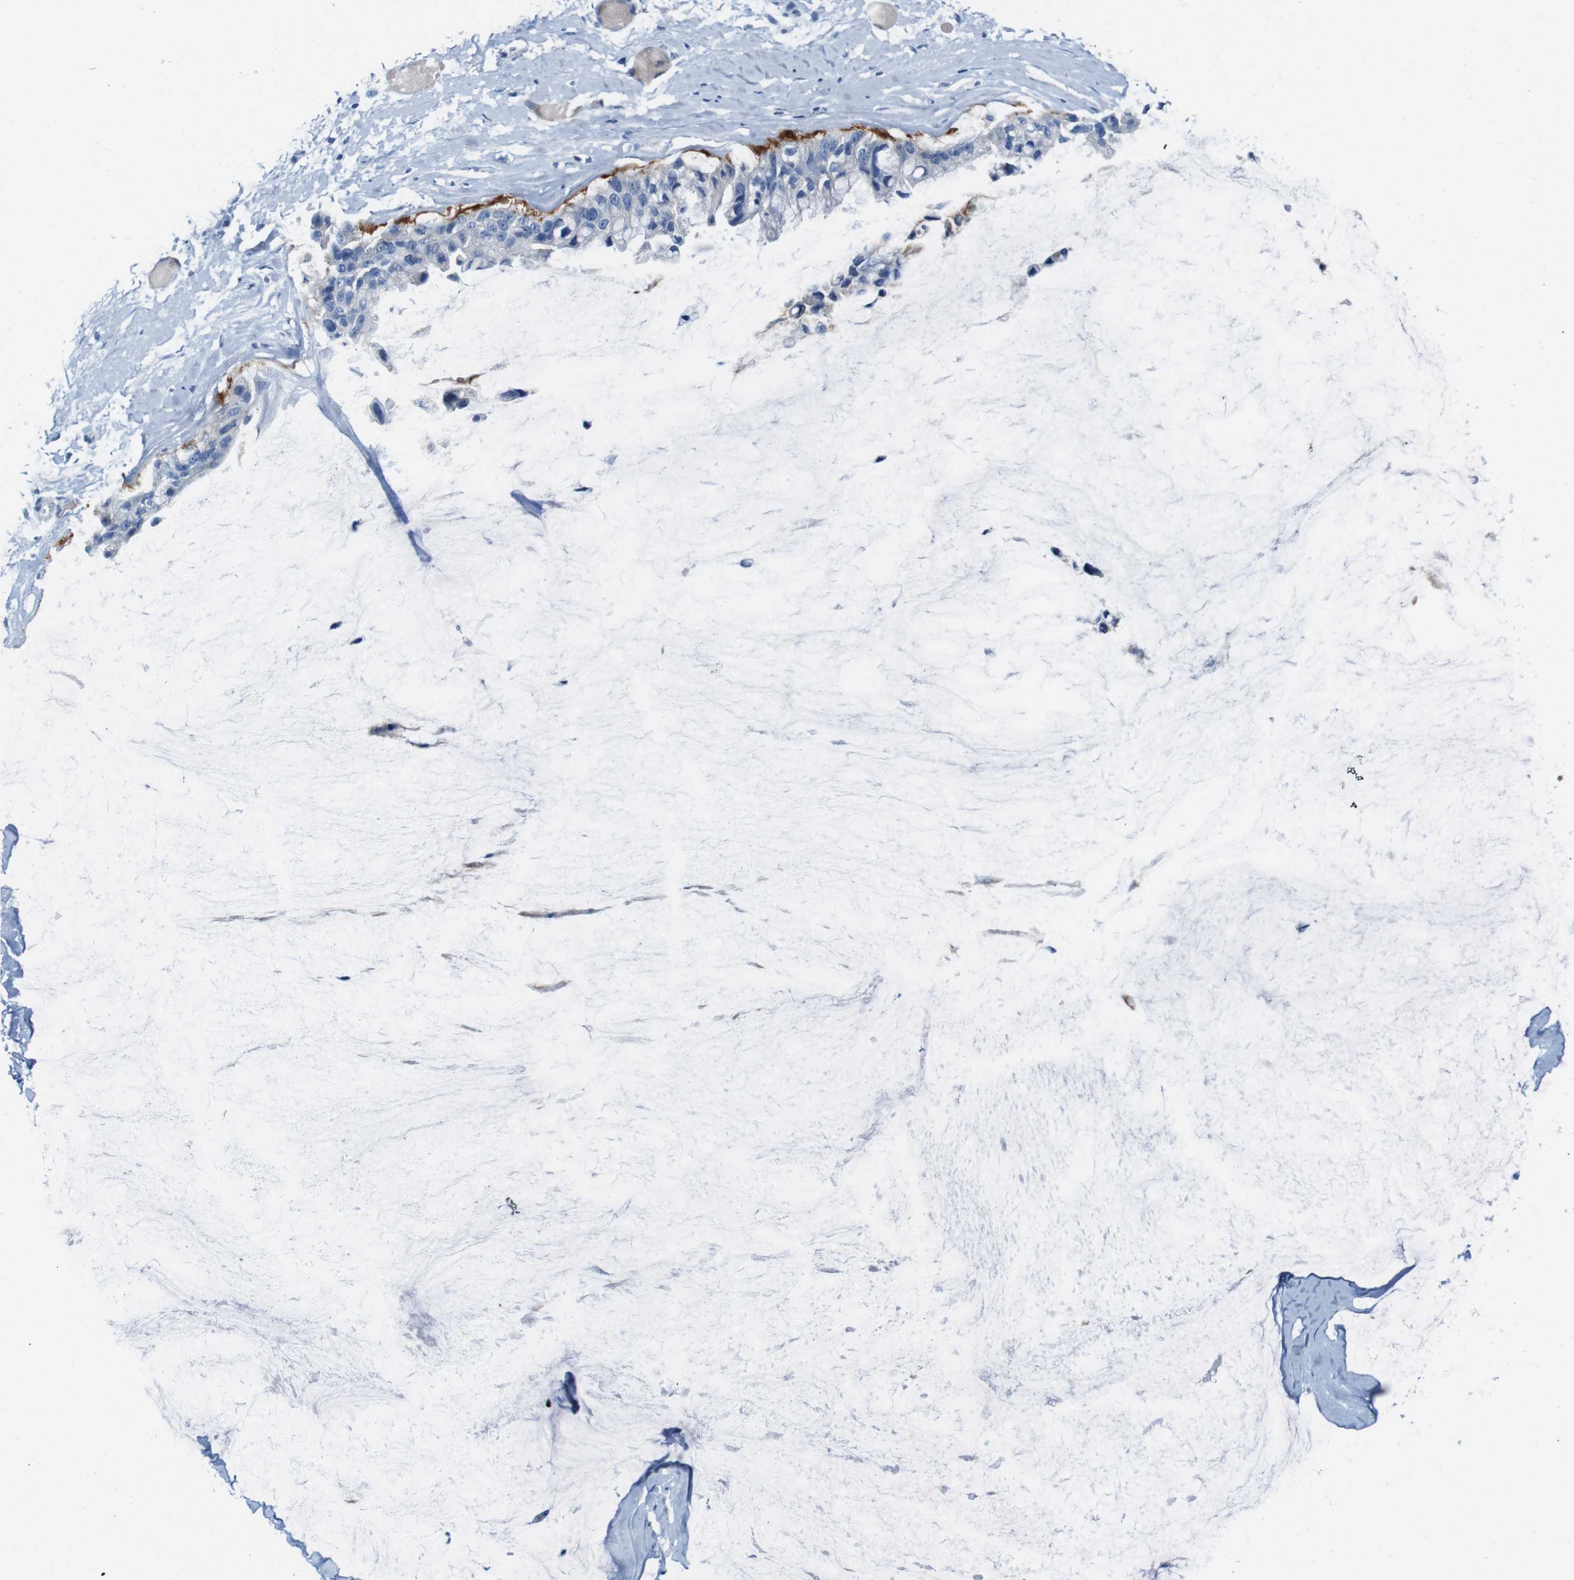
{"staining": {"intensity": "negative", "quantity": "none", "location": "none"}, "tissue": "ovarian cancer", "cell_type": "Tumor cells", "image_type": "cancer", "snomed": [{"axis": "morphology", "description": "Cystadenocarcinoma, mucinous, NOS"}, {"axis": "topography", "description": "Ovary"}], "caption": "Immunohistochemical staining of human ovarian cancer (mucinous cystadenocarcinoma) exhibits no significant staining in tumor cells.", "gene": "IGSF8", "patient": {"sex": "female", "age": 39}}